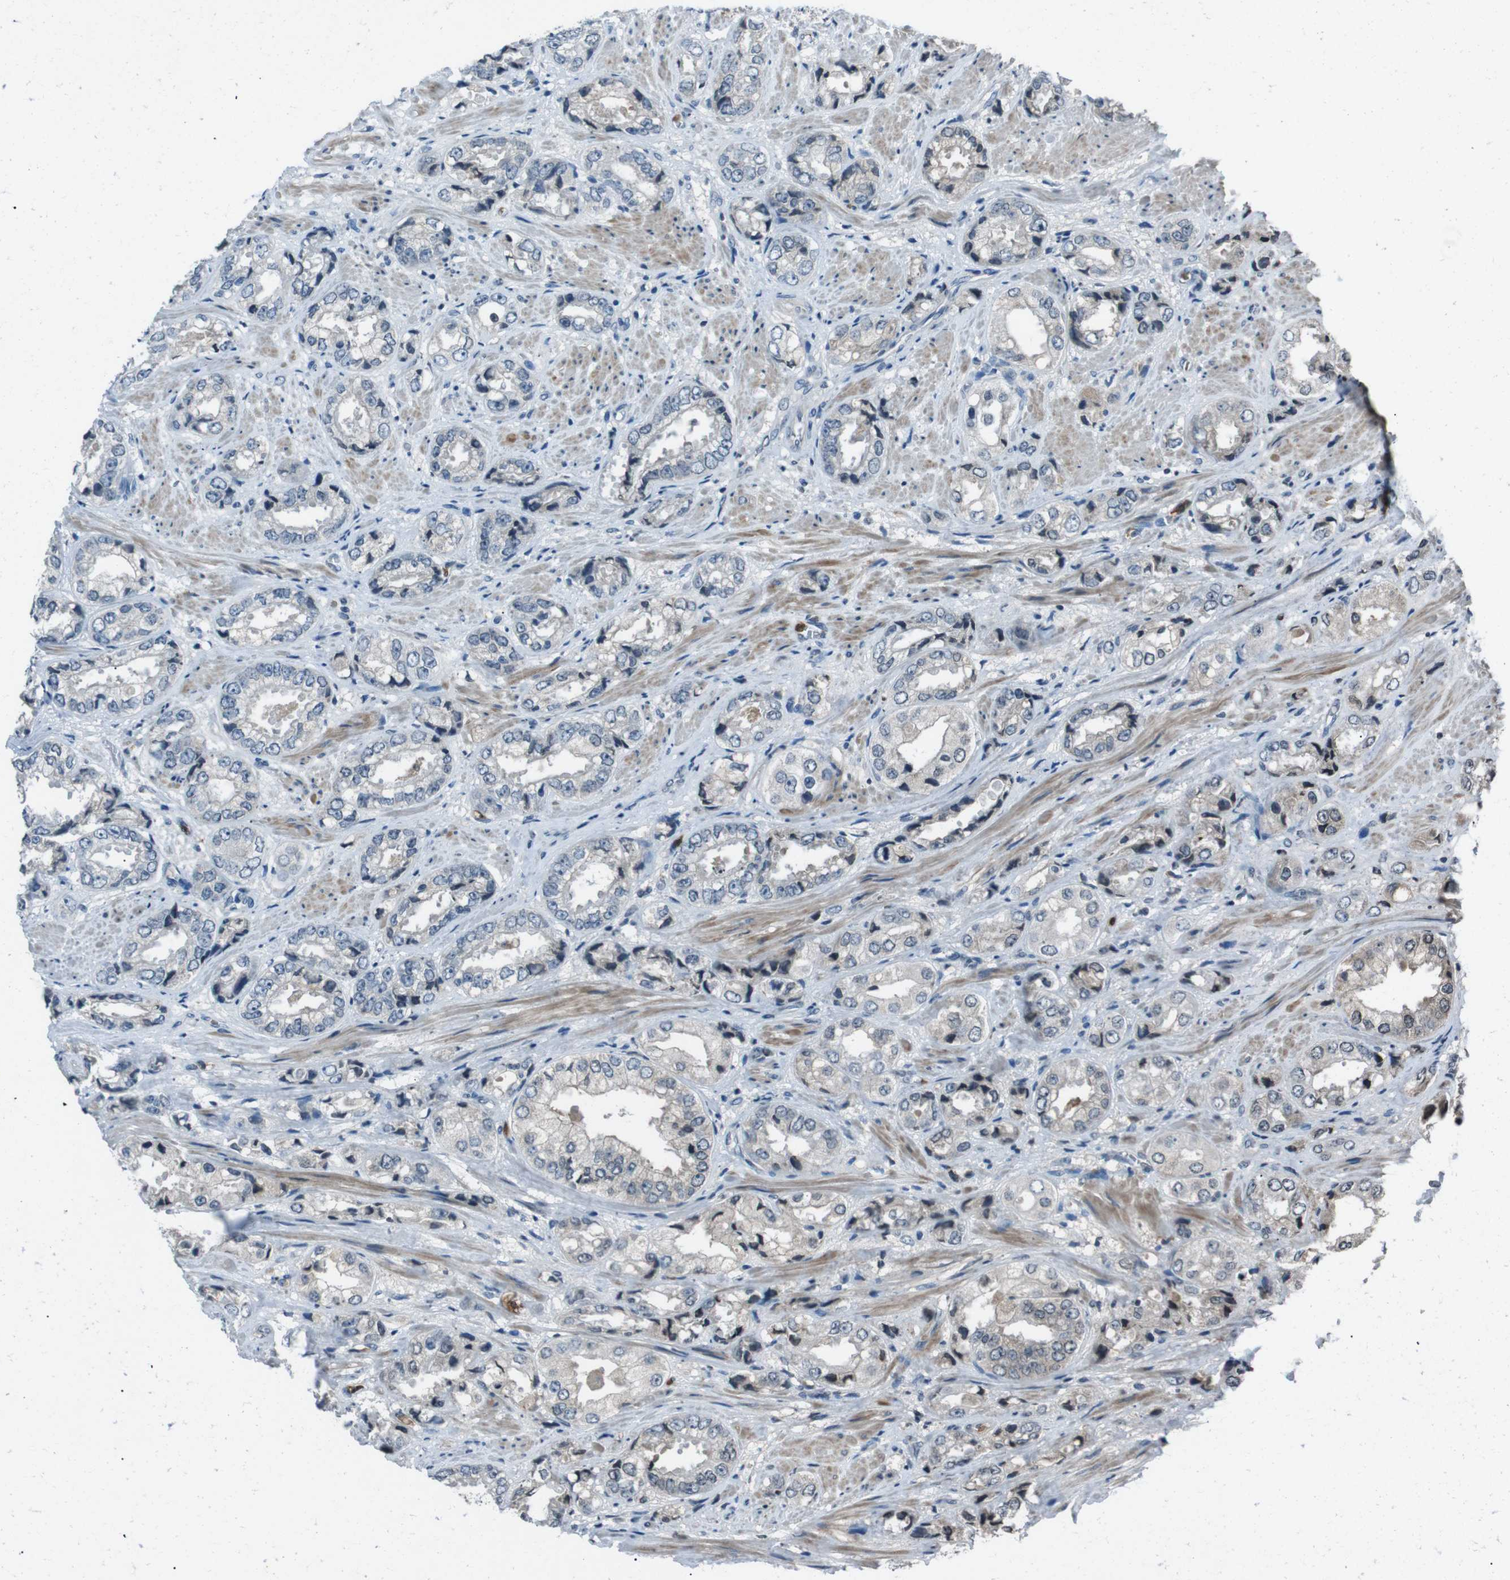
{"staining": {"intensity": "negative", "quantity": "none", "location": "none"}, "tissue": "prostate cancer", "cell_type": "Tumor cells", "image_type": "cancer", "snomed": [{"axis": "morphology", "description": "Adenocarcinoma, High grade"}, {"axis": "topography", "description": "Prostate"}], "caption": "Tumor cells are negative for protein expression in human prostate cancer (adenocarcinoma (high-grade)).", "gene": "UGT1A6", "patient": {"sex": "male", "age": 61}}